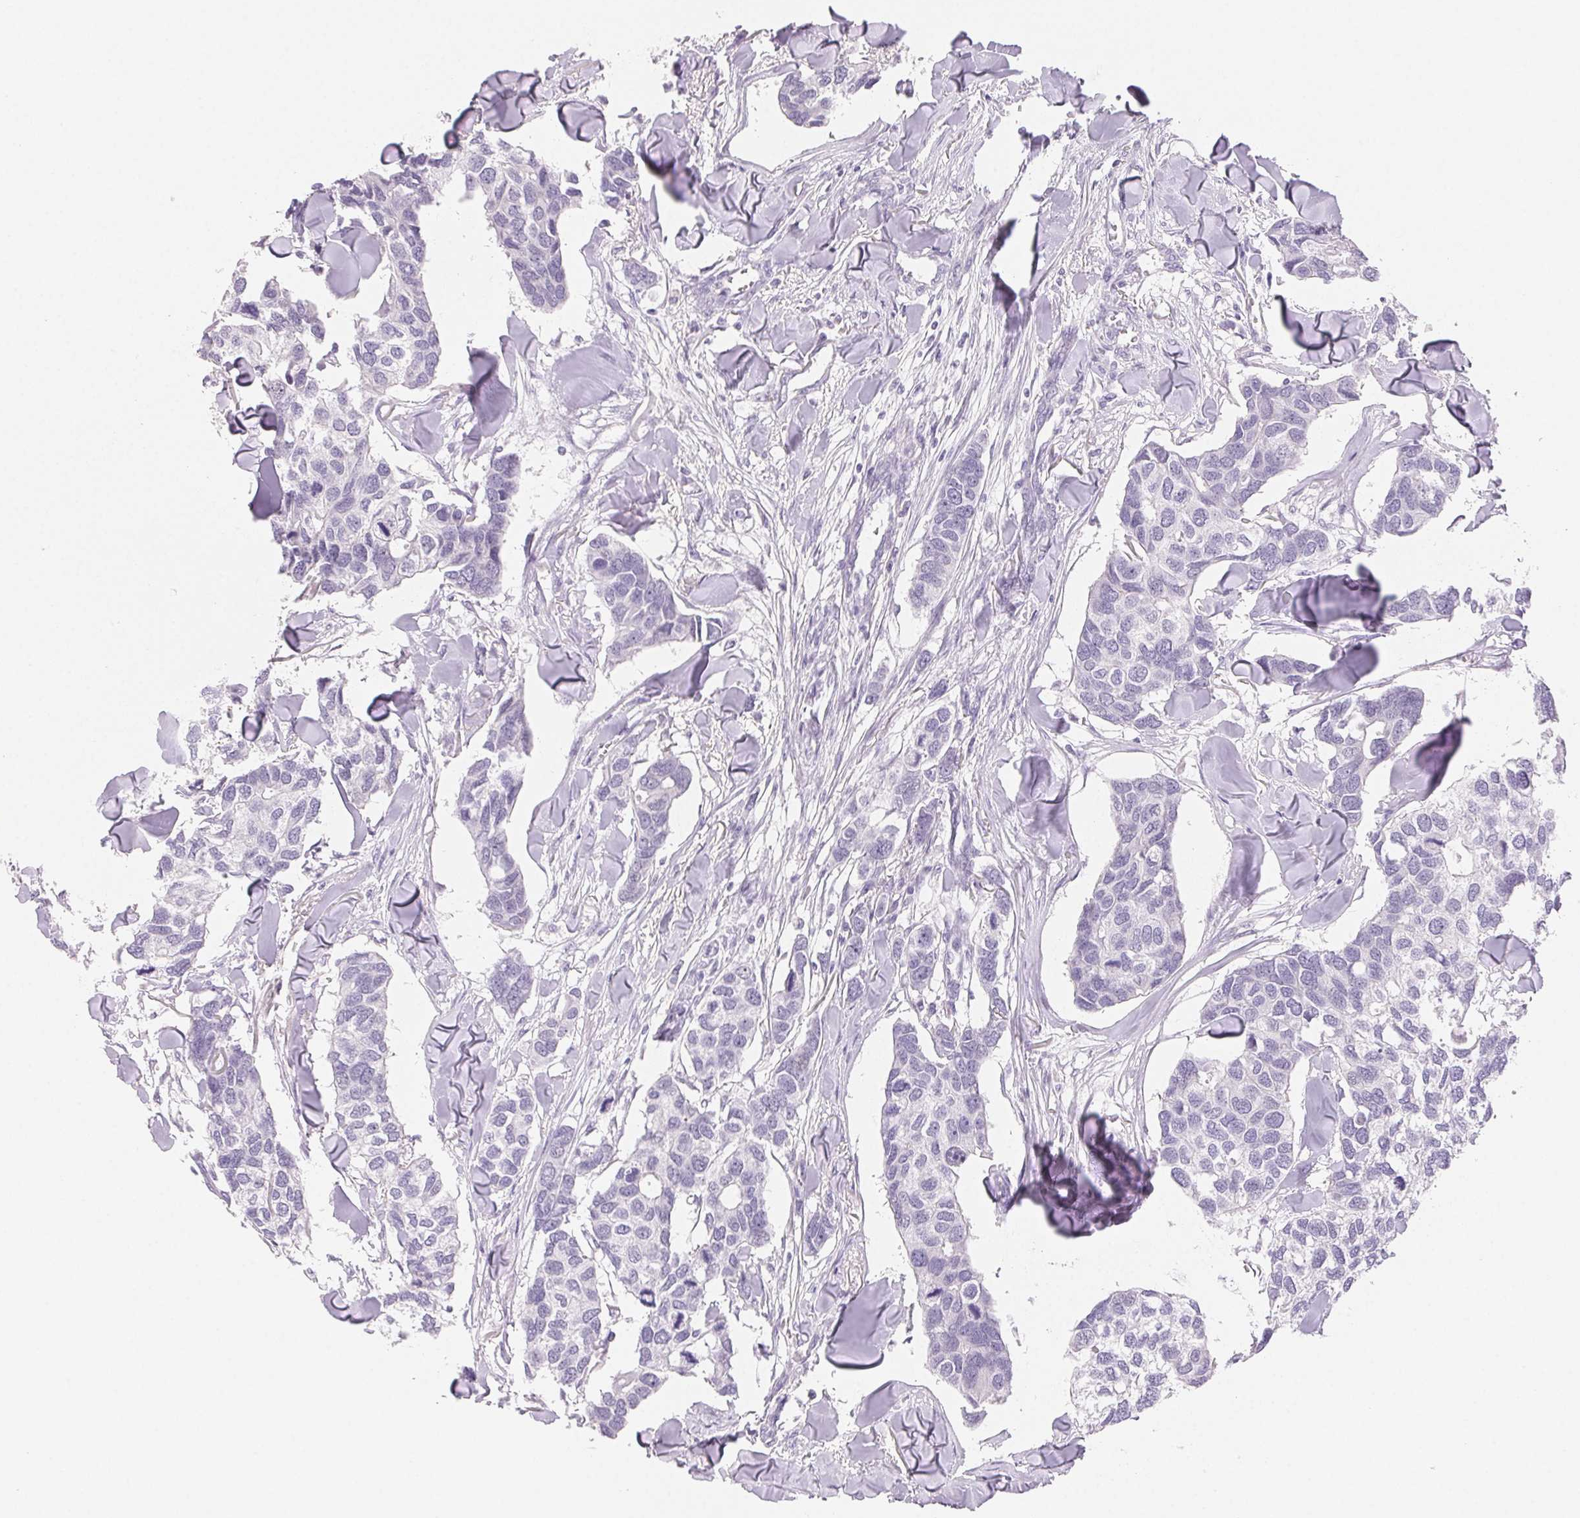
{"staining": {"intensity": "negative", "quantity": "none", "location": "none"}, "tissue": "breast cancer", "cell_type": "Tumor cells", "image_type": "cancer", "snomed": [{"axis": "morphology", "description": "Duct carcinoma"}, {"axis": "topography", "description": "Breast"}], "caption": "High power microscopy histopathology image of an immunohistochemistry image of intraductal carcinoma (breast), revealing no significant staining in tumor cells. (Stains: DAB (3,3'-diaminobenzidine) immunohistochemistry with hematoxylin counter stain, Microscopy: brightfield microscopy at high magnification).", "gene": "BPIFB2", "patient": {"sex": "female", "age": 83}}